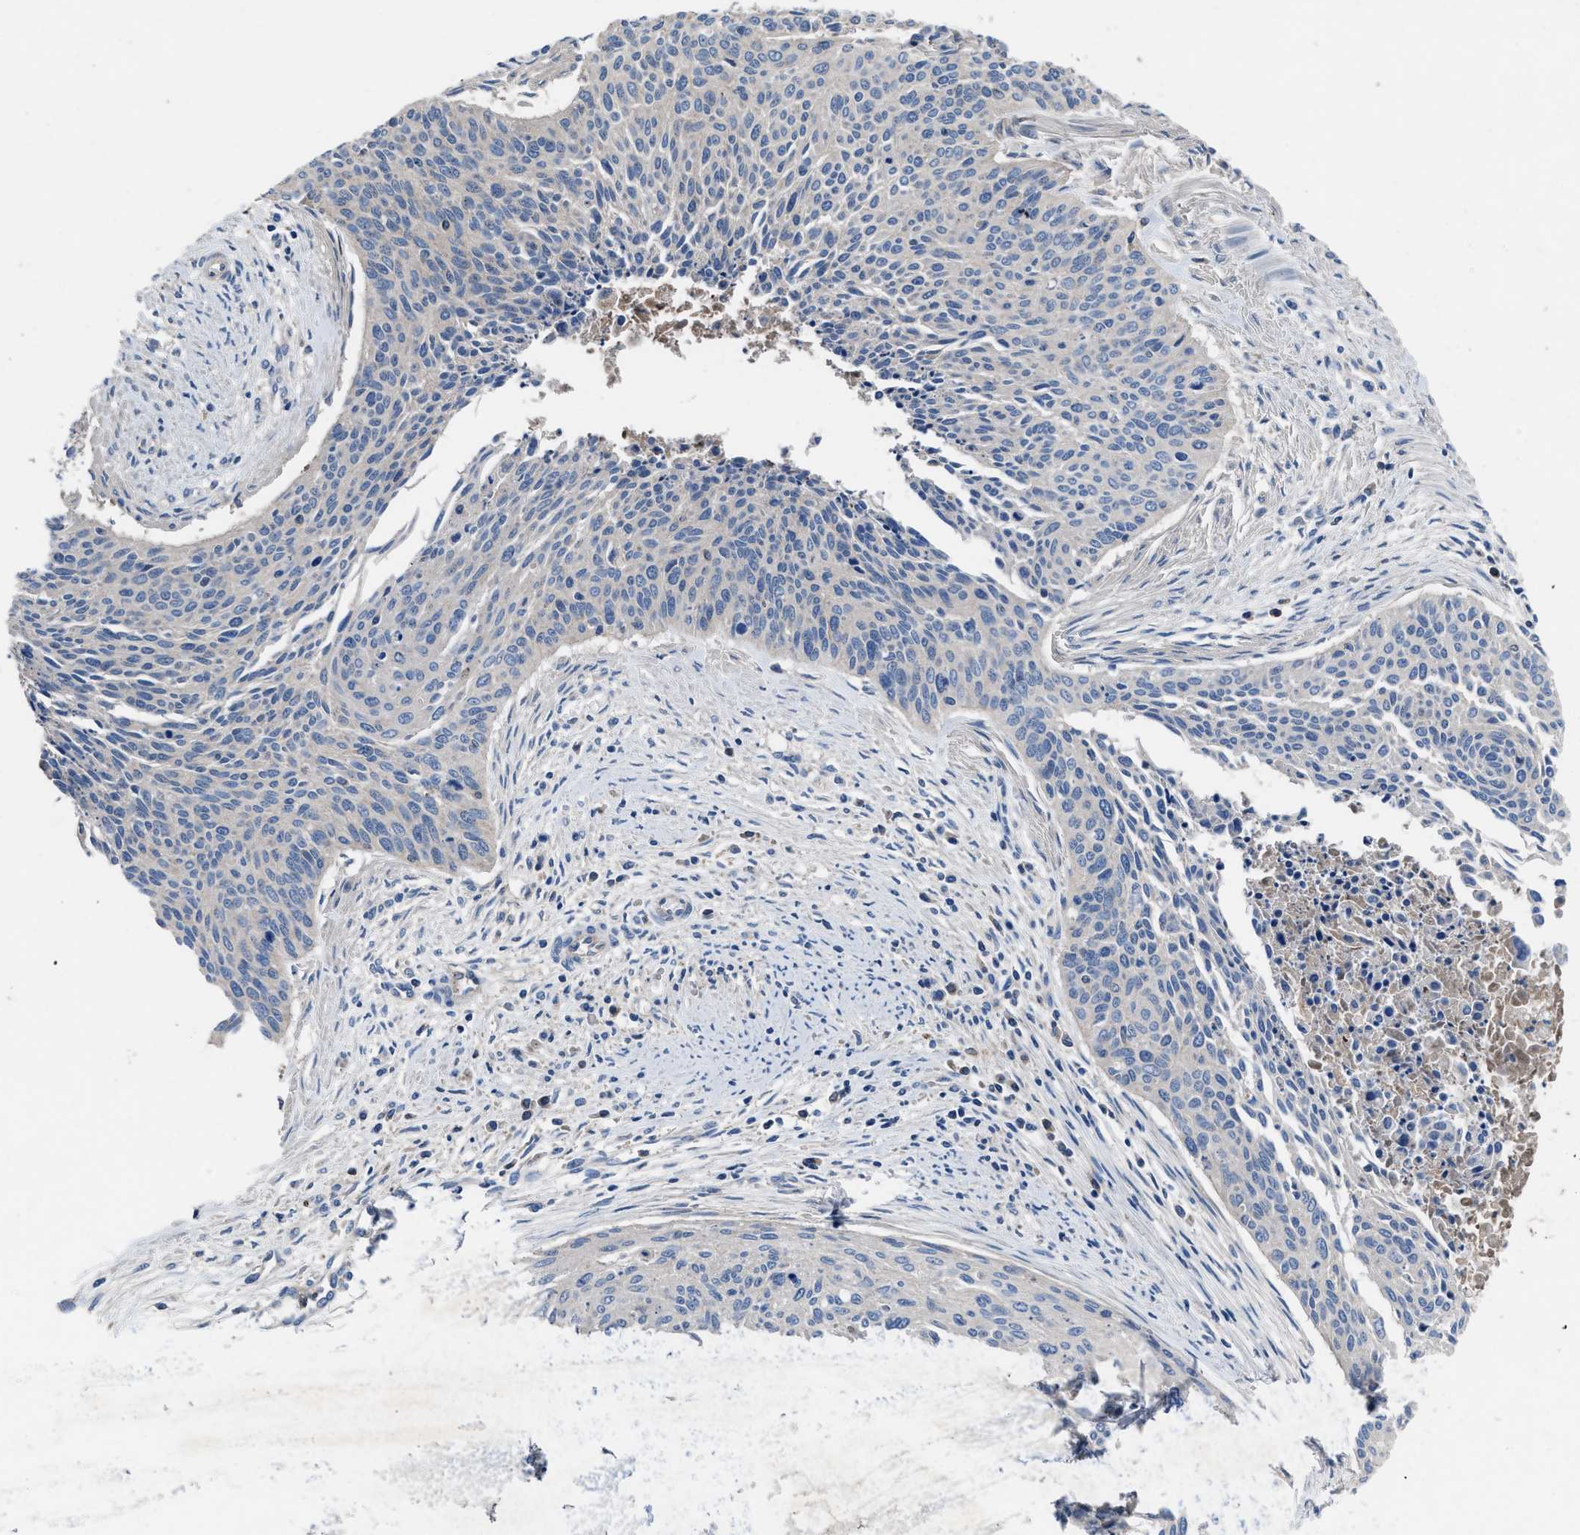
{"staining": {"intensity": "negative", "quantity": "none", "location": "none"}, "tissue": "cervical cancer", "cell_type": "Tumor cells", "image_type": "cancer", "snomed": [{"axis": "morphology", "description": "Squamous cell carcinoma, NOS"}, {"axis": "topography", "description": "Cervix"}], "caption": "Tumor cells show no significant positivity in squamous cell carcinoma (cervical).", "gene": "YBEY", "patient": {"sex": "female", "age": 55}}